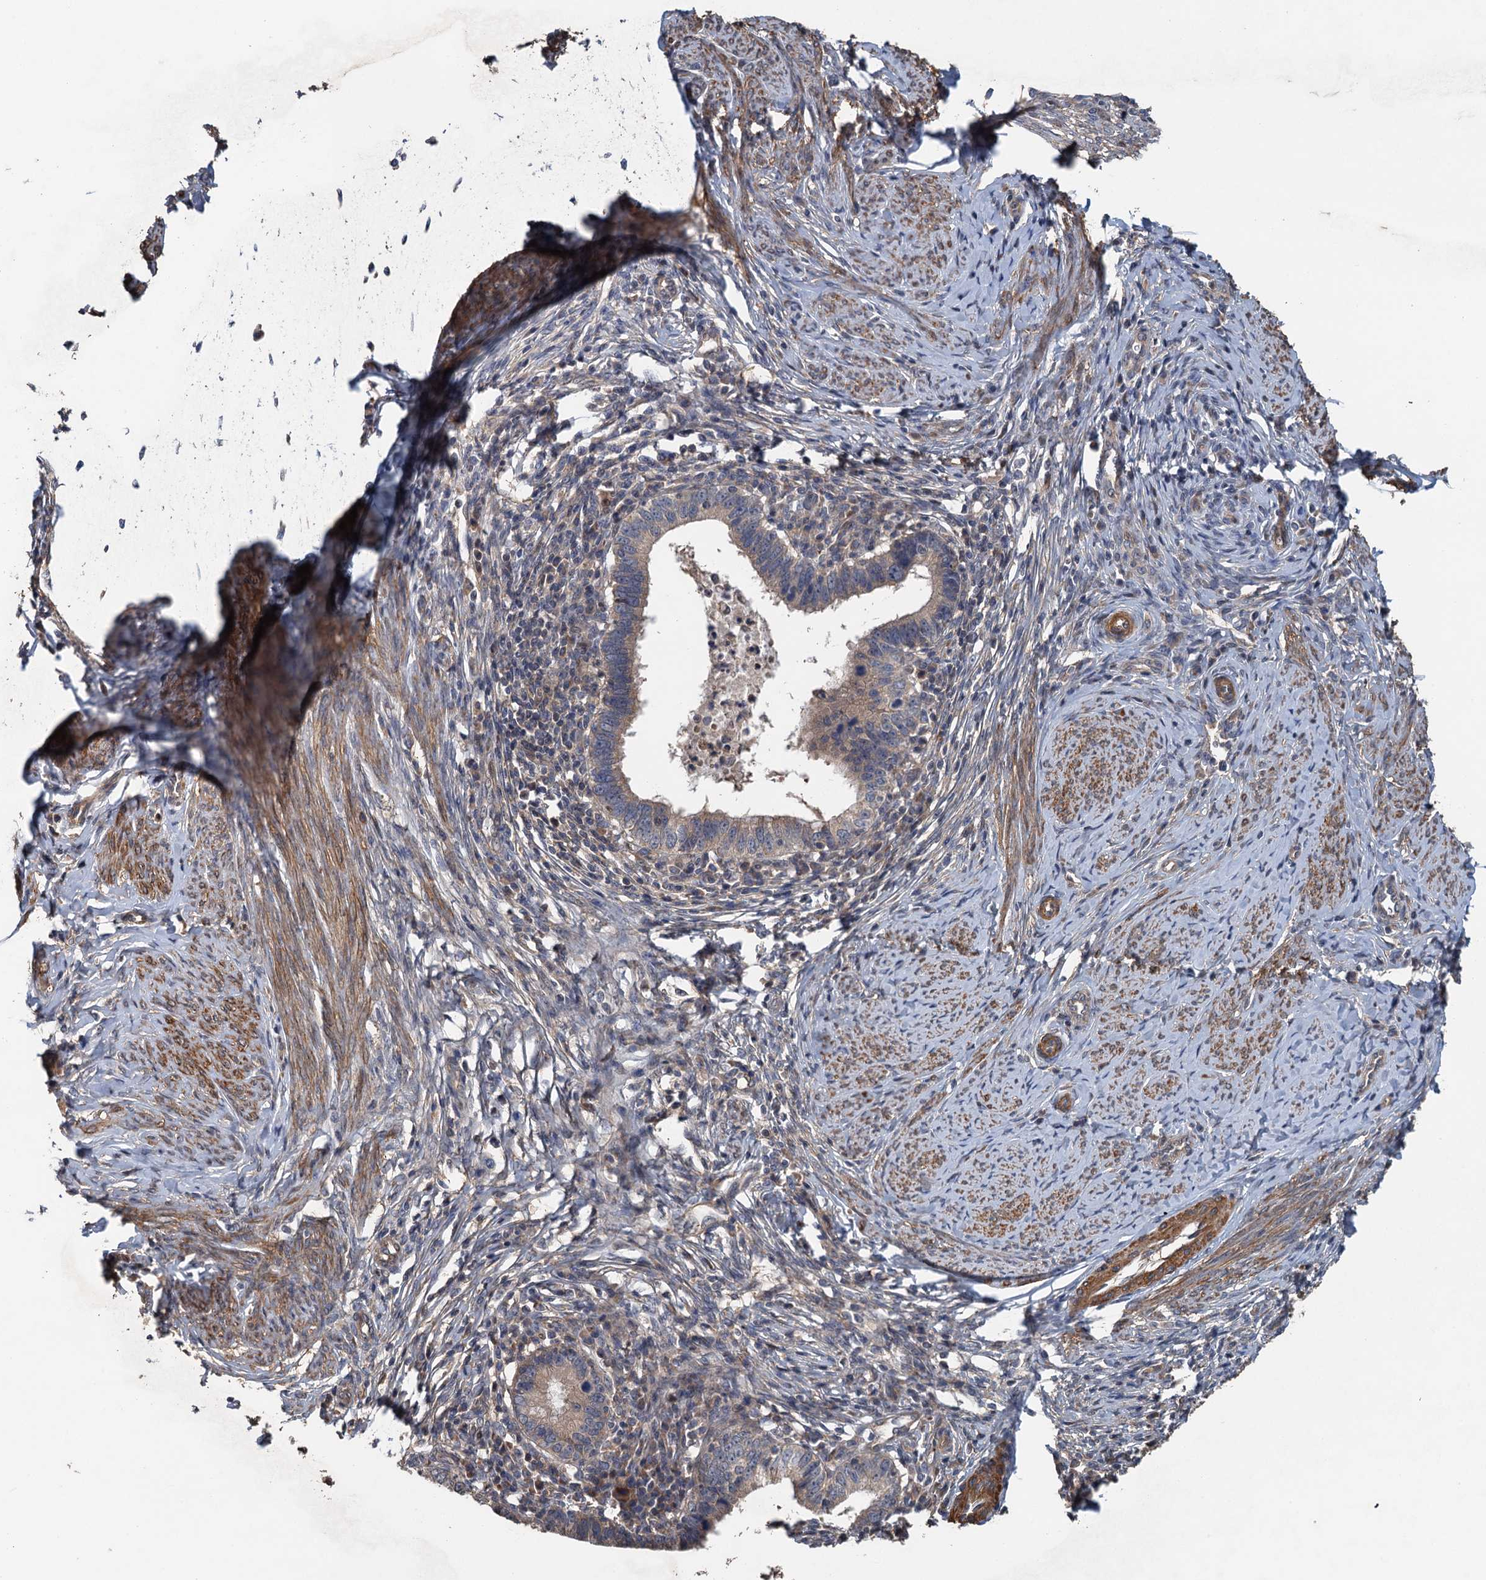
{"staining": {"intensity": "weak", "quantity": "25%-75%", "location": "cytoplasmic/membranous"}, "tissue": "cervical cancer", "cell_type": "Tumor cells", "image_type": "cancer", "snomed": [{"axis": "morphology", "description": "Adenocarcinoma, NOS"}, {"axis": "topography", "description": "Cervix"}], "caption": "Immunohistochemistry histopathology image of neoplastic tissue: adenocarcinoma (cervical) stained using immunohistochemistry (IHC) displays low levels of weak protein expression localized specifically in the cytoplasmic/membranous of tumor cells, appearing as a cytoplasmic/membranous brown color.", "gene": "MEAK7", "patient": {"sex": "female", "age": 36}}